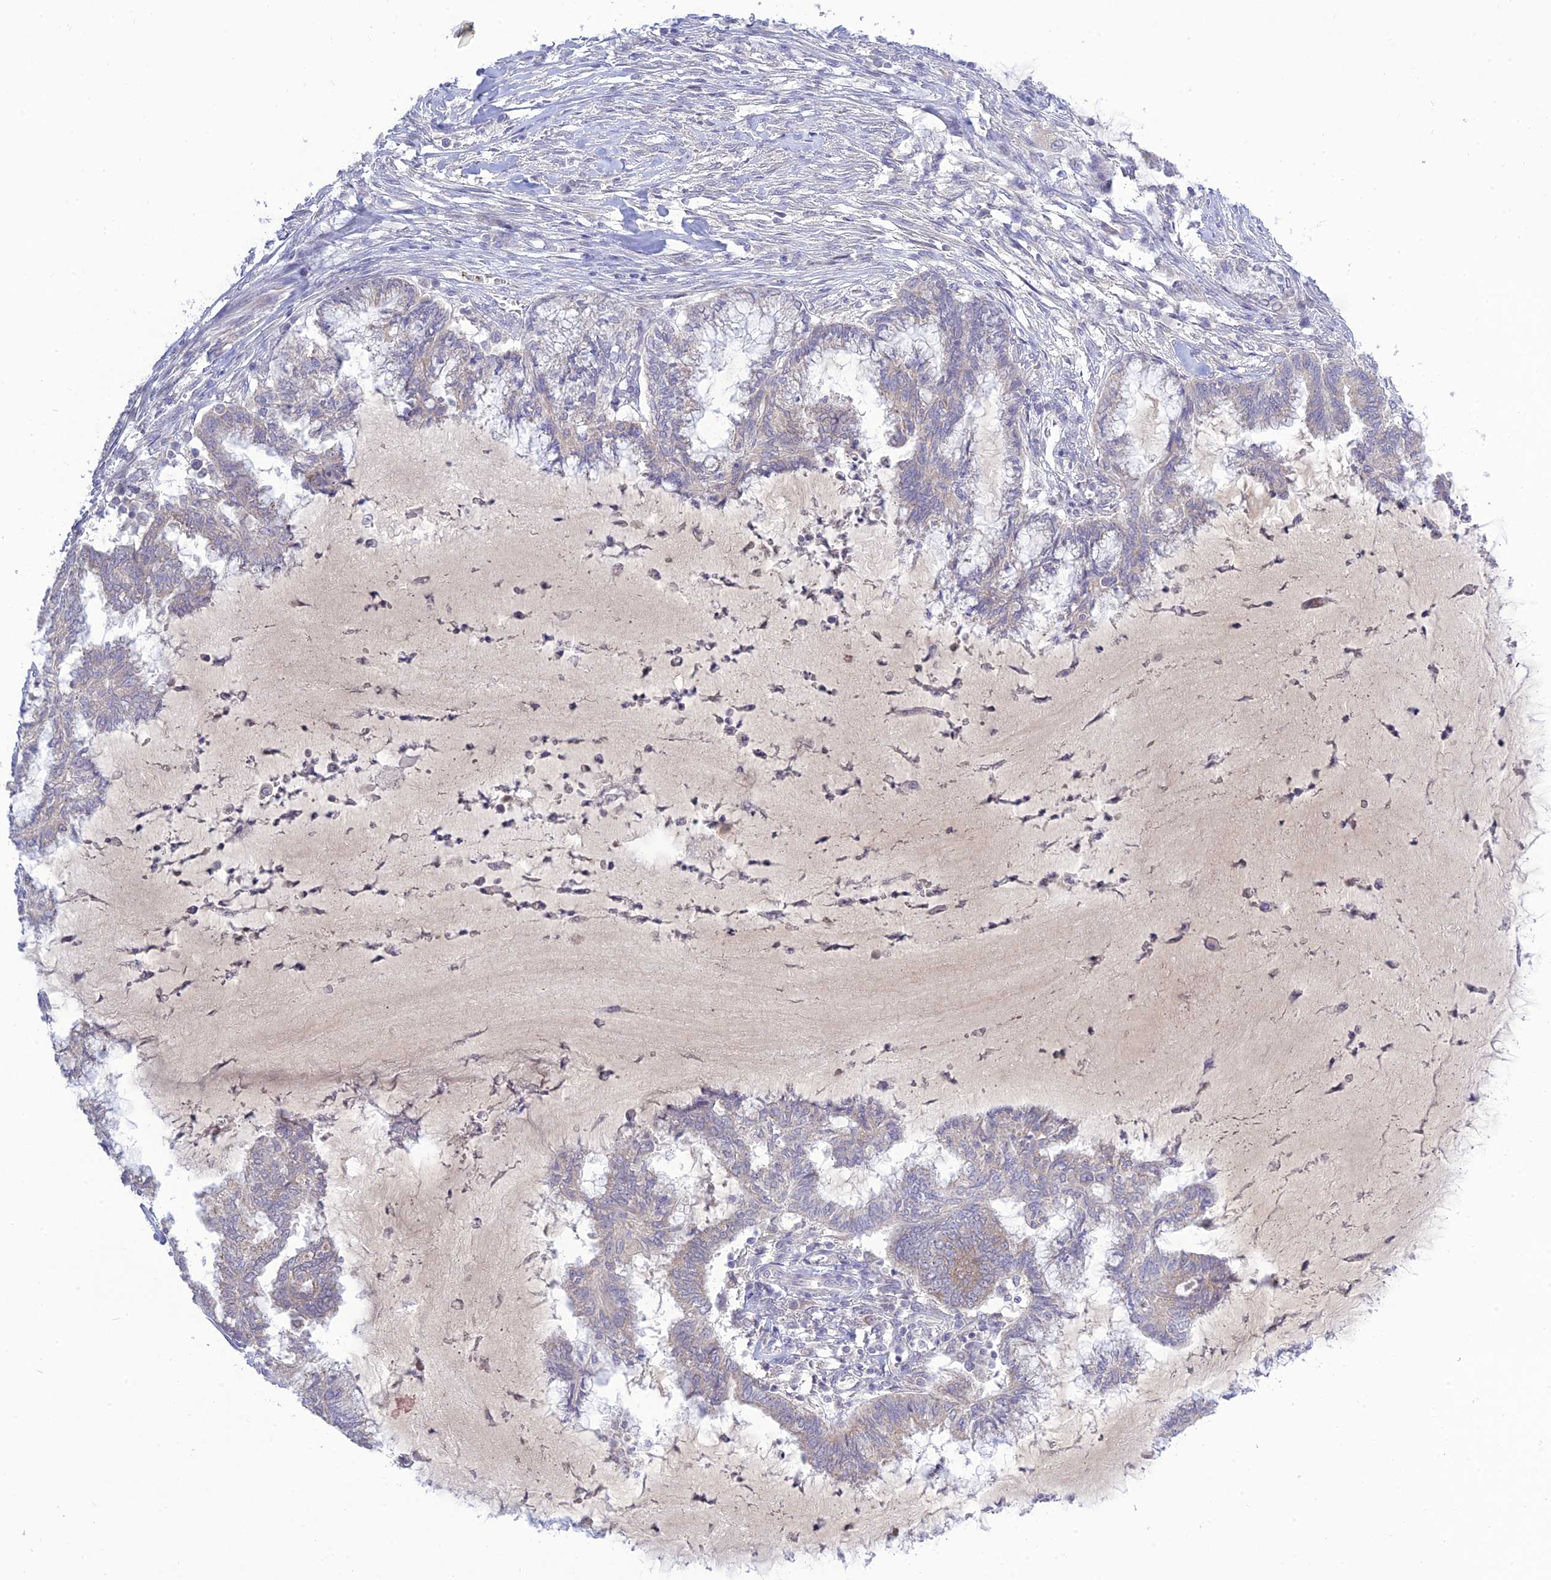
{"staining": {"intensity": "weak", "quantity": "<25%", "location": "cytoplasmic/membranous"}, "tissue": "endometrial cancer", "cell_type": "Tumor cells", "image_type": "cancer", "snomed": [{"axis": "morphology", "description": "Adenocarcinoma, NOS"}, {"axis": "topography", "description": "Endometrium"}], "caption": "Endometrial cancer was stained to show a protein in brown. There is no significant expression in tumor cells.", "gene": "TMEM40", "patient": {"sex": "female", "age": 86}}